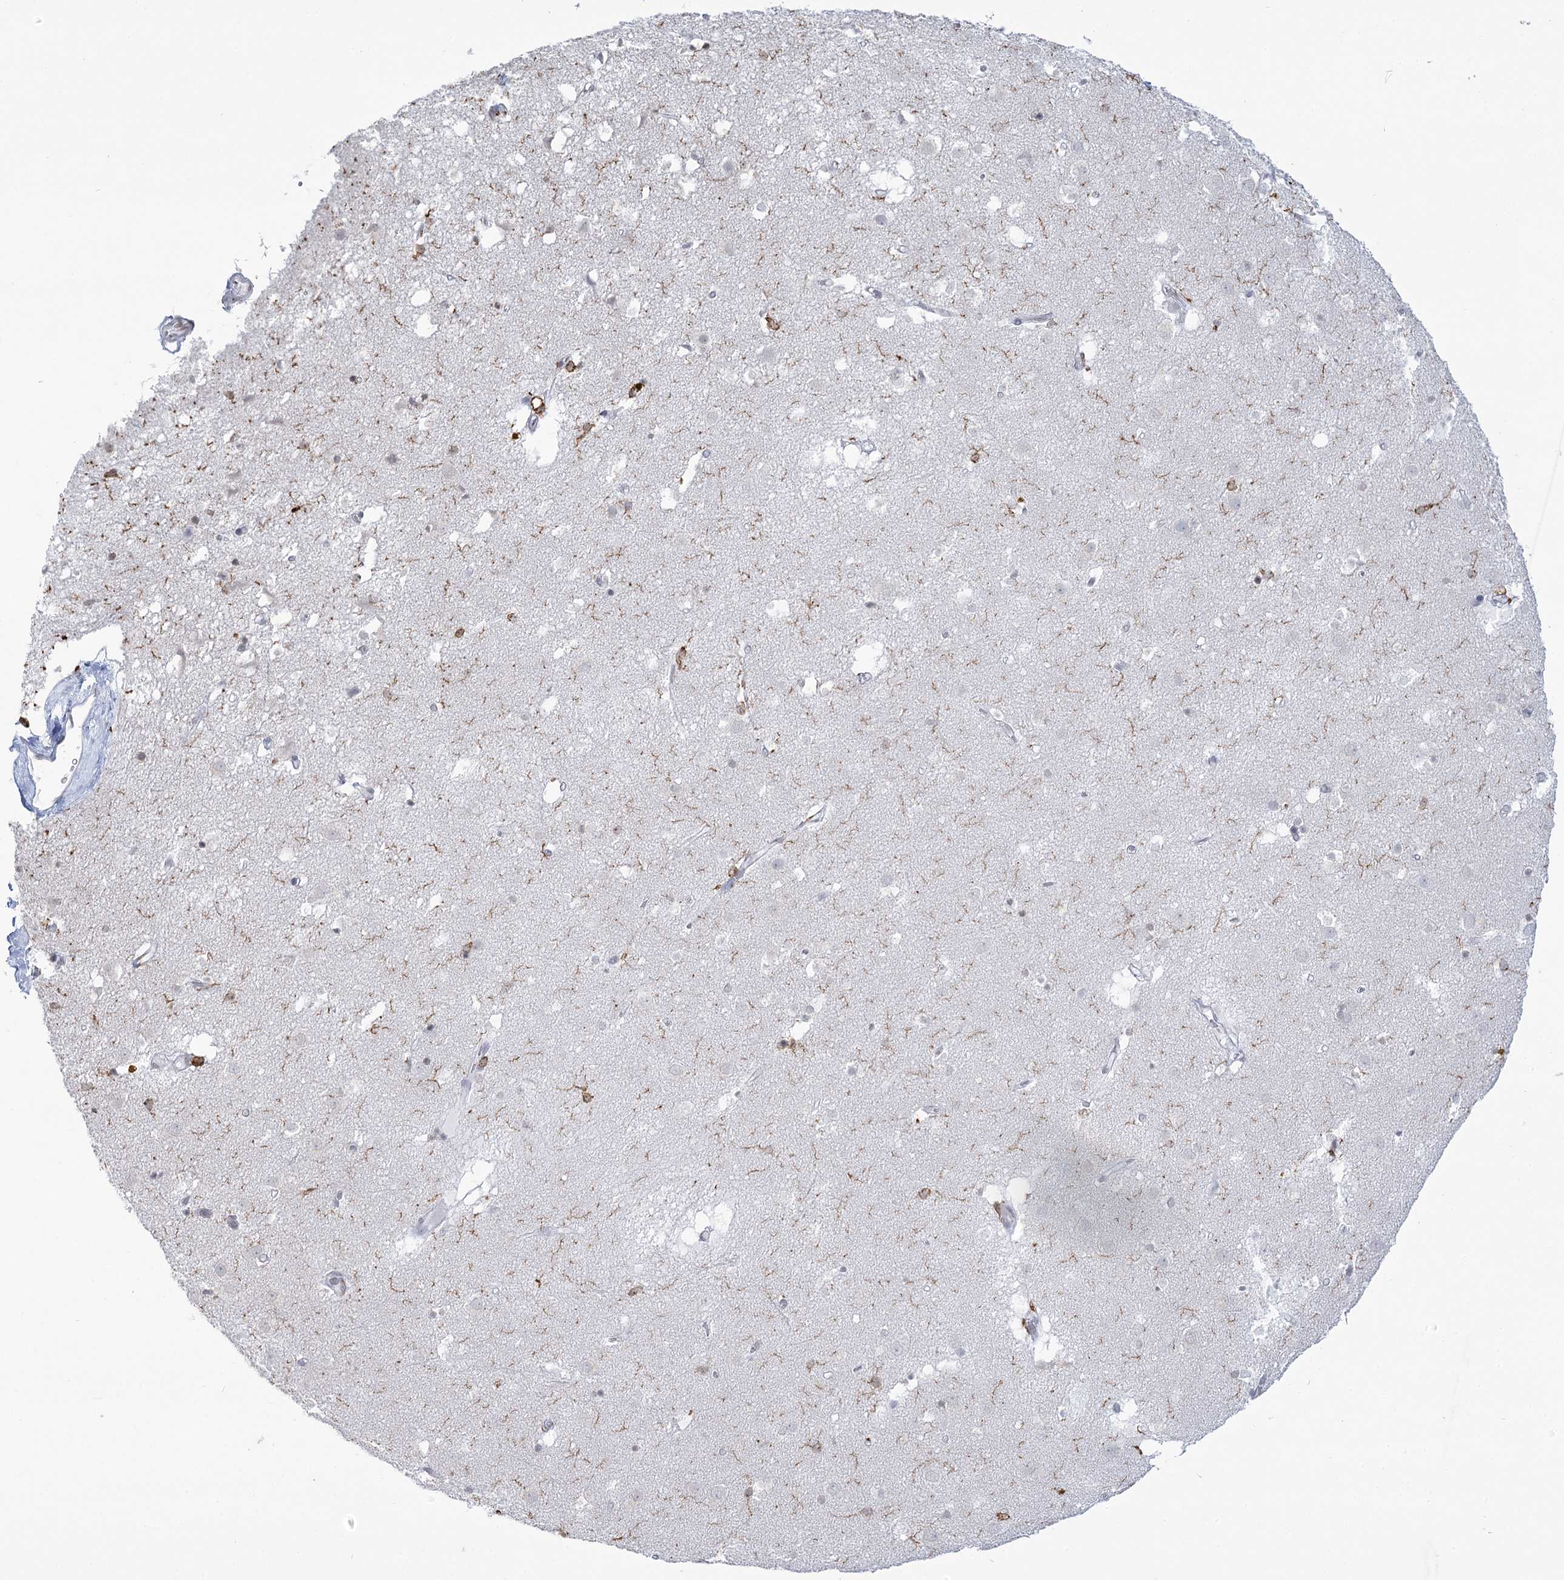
{"staining": {"intensity": "moderate", "quantity": "<25%", "location": "cytoplasmic/membranous,nuclear"}, "tissue": "caudate", "cell_type": "Glial cells", "image_type": "normal", "snomed": [{"axis": "morphology", "description": "Normal tissue, NOS"}, {"axis": "topography", "description": "Lateral ventricle wall"}], "caption": "Benign caudate demonstrates moderate cytoplasmic/membranous,nuclear expression in approximately <25% of glial cells, visualized by immunohistochemistry.", "gene": "C11orf1", "patient": {"sex": "male", "age": 70}}